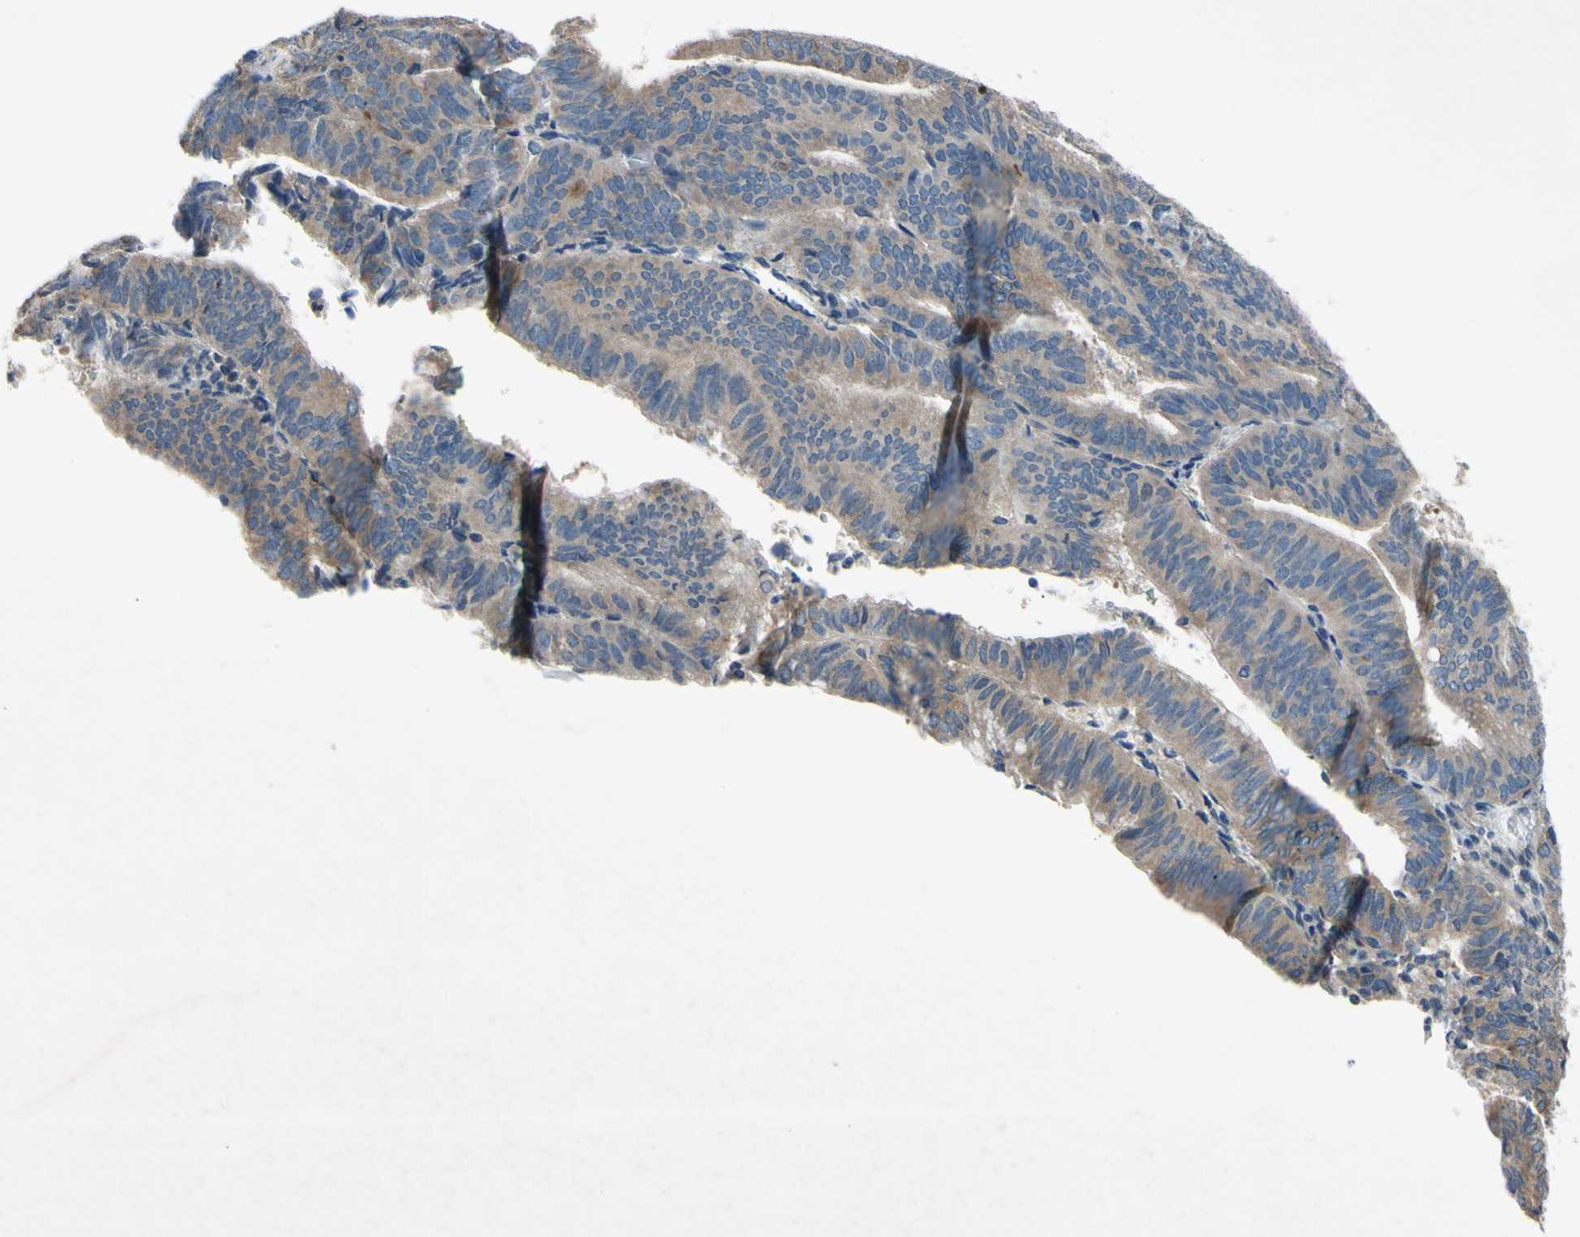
{"staining": {"intensity": "moderate", "quantity": ">75%", "location": "cytoplasmic/membranous"}, "tissue": "endometrial cancer", "cell_type": "Tumor cells", "image_type": "cancer", "snomed": [{"axis": "morphology", "description": "Adenocarcinoma, NOS"}, {"axis": "topography", "description": "Uterus"}], "caption": "Immunohistochemistry staining of endometrial adenocarcinoma, which demonstrates medium levels of moderate cytoplasmic/membranous expression in about >75% of tumor cells indicating moderate cytoplasmic/membranous protein staining. The staining was performed using DAB (brown) for protein detection and nuclei were counterstained in hematoxylin (blue).", "gene": "HILPDA", "patient": {"sex": "female", "age": 60}}